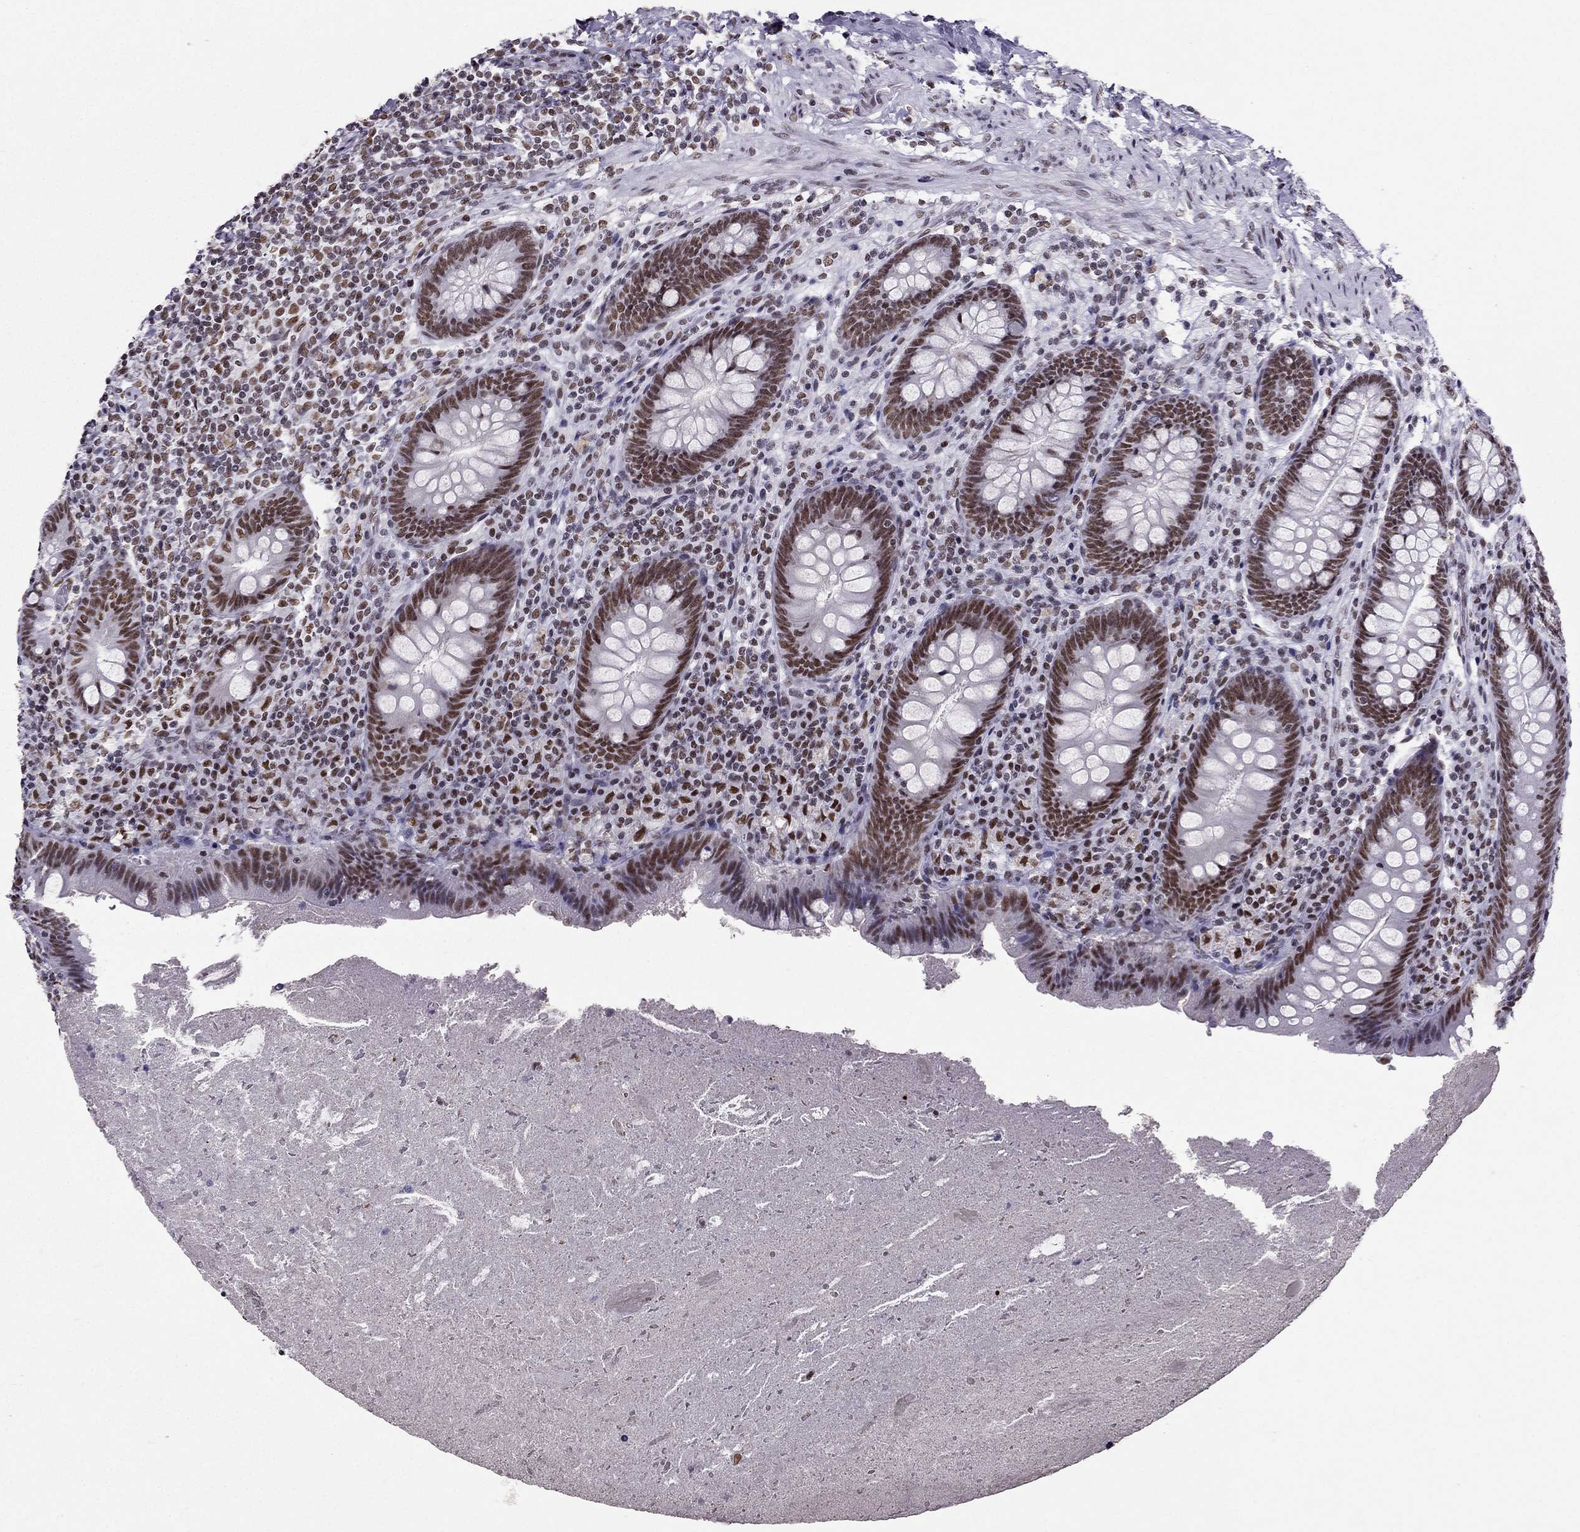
{"staining": {"intensity": "strong", "quantity": "25%-75%", "location": "nuclear"}, "tissue": "appendix", "cell_type": "Glandular cells", "image_type": "normal", "snomed": [{"axis": "morphology", "description": "Normal tissue, NOS"}, {"axis": "topography", "description": "Appendix"}], "caption": "The image exhibits a brown stain indicating the presence of a protein in the nuclear of glandular cells in appendix.", "gene": "ZNF420", "patient": {"sex": "male", "age": 47}}